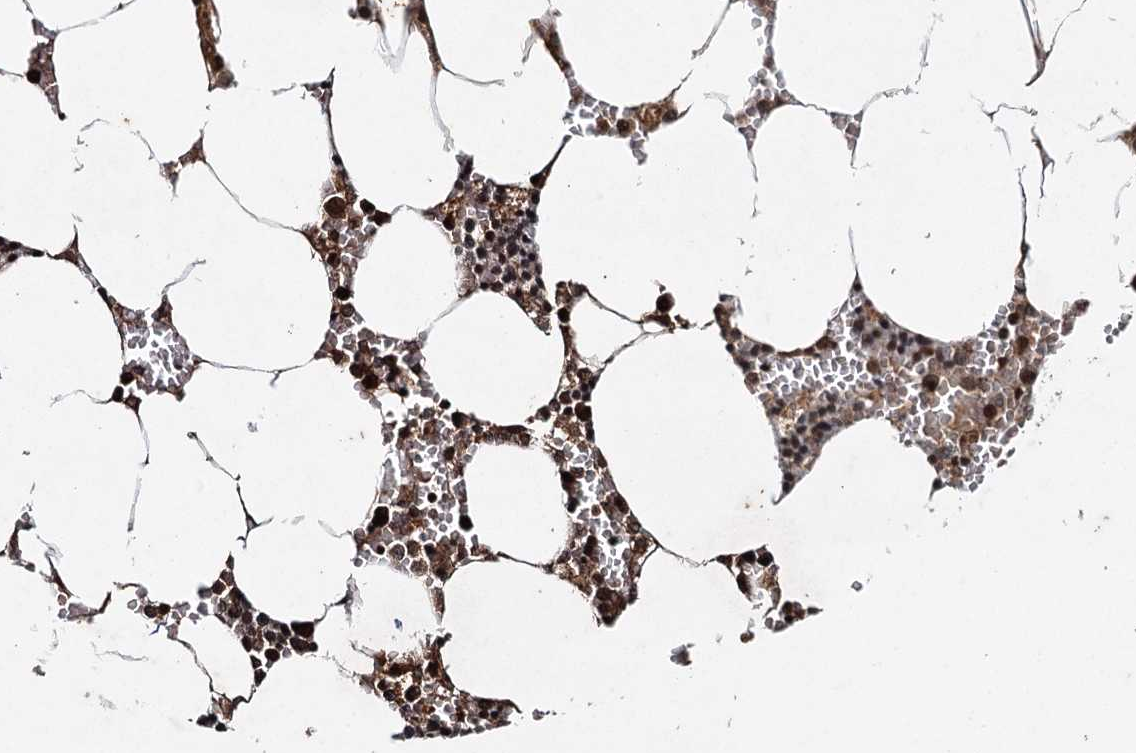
{"staining": {"intensity": "moderate", "quantity": ">75%", "location": "cytoplasmic/membranous"}, "tissue": "bone marrow", "cell_type": "Hematopoietic cells", "image_type": "normal", "snomed": [{"axis": "morphology", "description": "Normal tissue, NOS"}, {"axis": "topography", "description": "Bone marrow"}], "caption": "This image displays immunohistochemistry (IHC) staining of normal bone marrow, with medium moderate cytoplasmic/membranous positivity in about >75% of hematopoietic cells.", "gene": "INSIG2", "patient": {"sex": "male", "age": 70}}